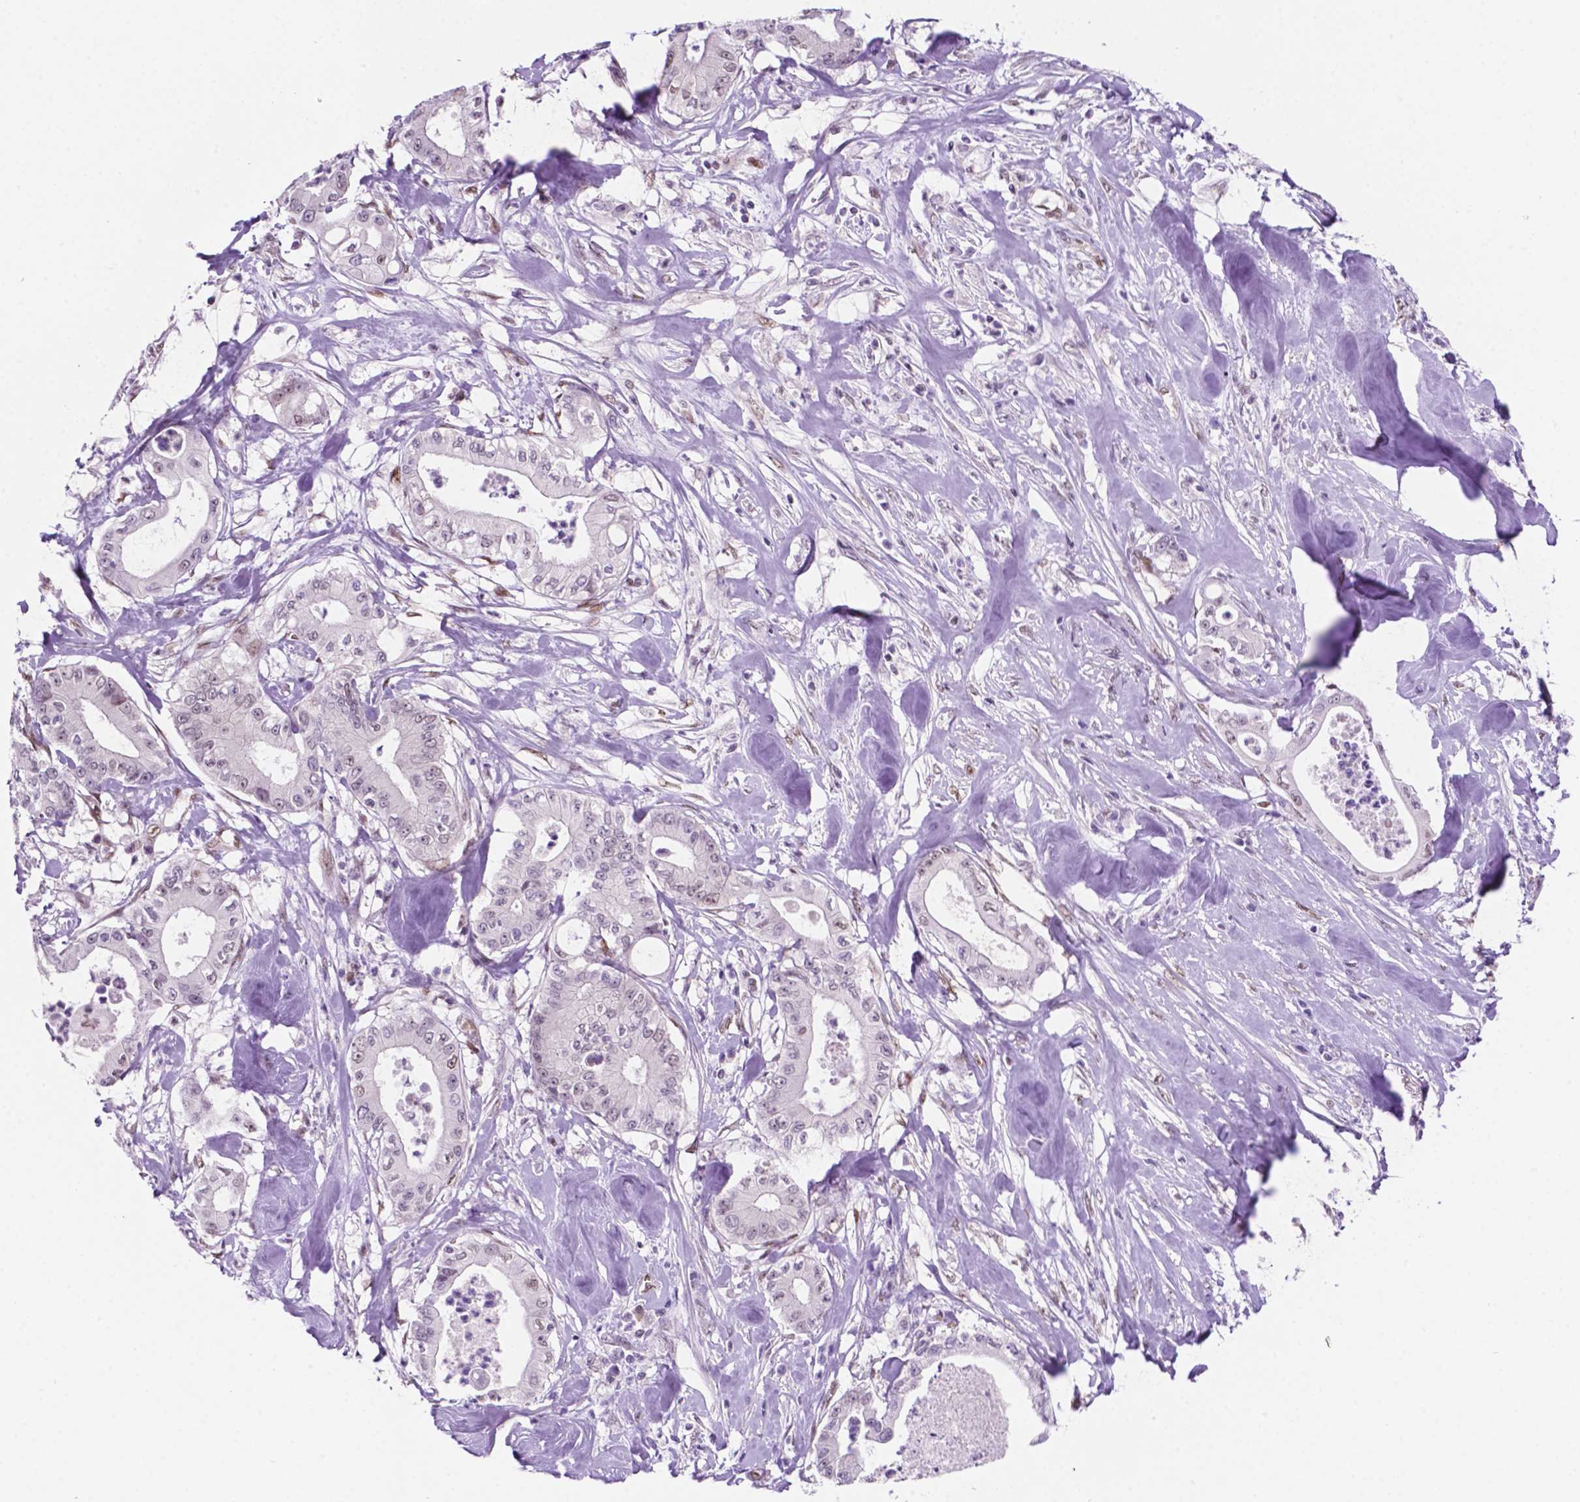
{"staining": {"intensity": "negative", "quantity": "none", "location": "none"}, "tissue": "pancreatic cancer", "cell_type": "Tumor cells", "image_type": "cancer", "snomed": [{"axis": "morphology", "description": "Adenocarcinoma, NOS"}, {"axis": "topography", "description": "Pancreas"}], "caption": "Human pancreatic cancer (adenocarcinoma) stained for a protein using IHC exhibits no positivity in tumor cells.", "gene": "ERF", "patient": {"sex": "male", "age": 71}}